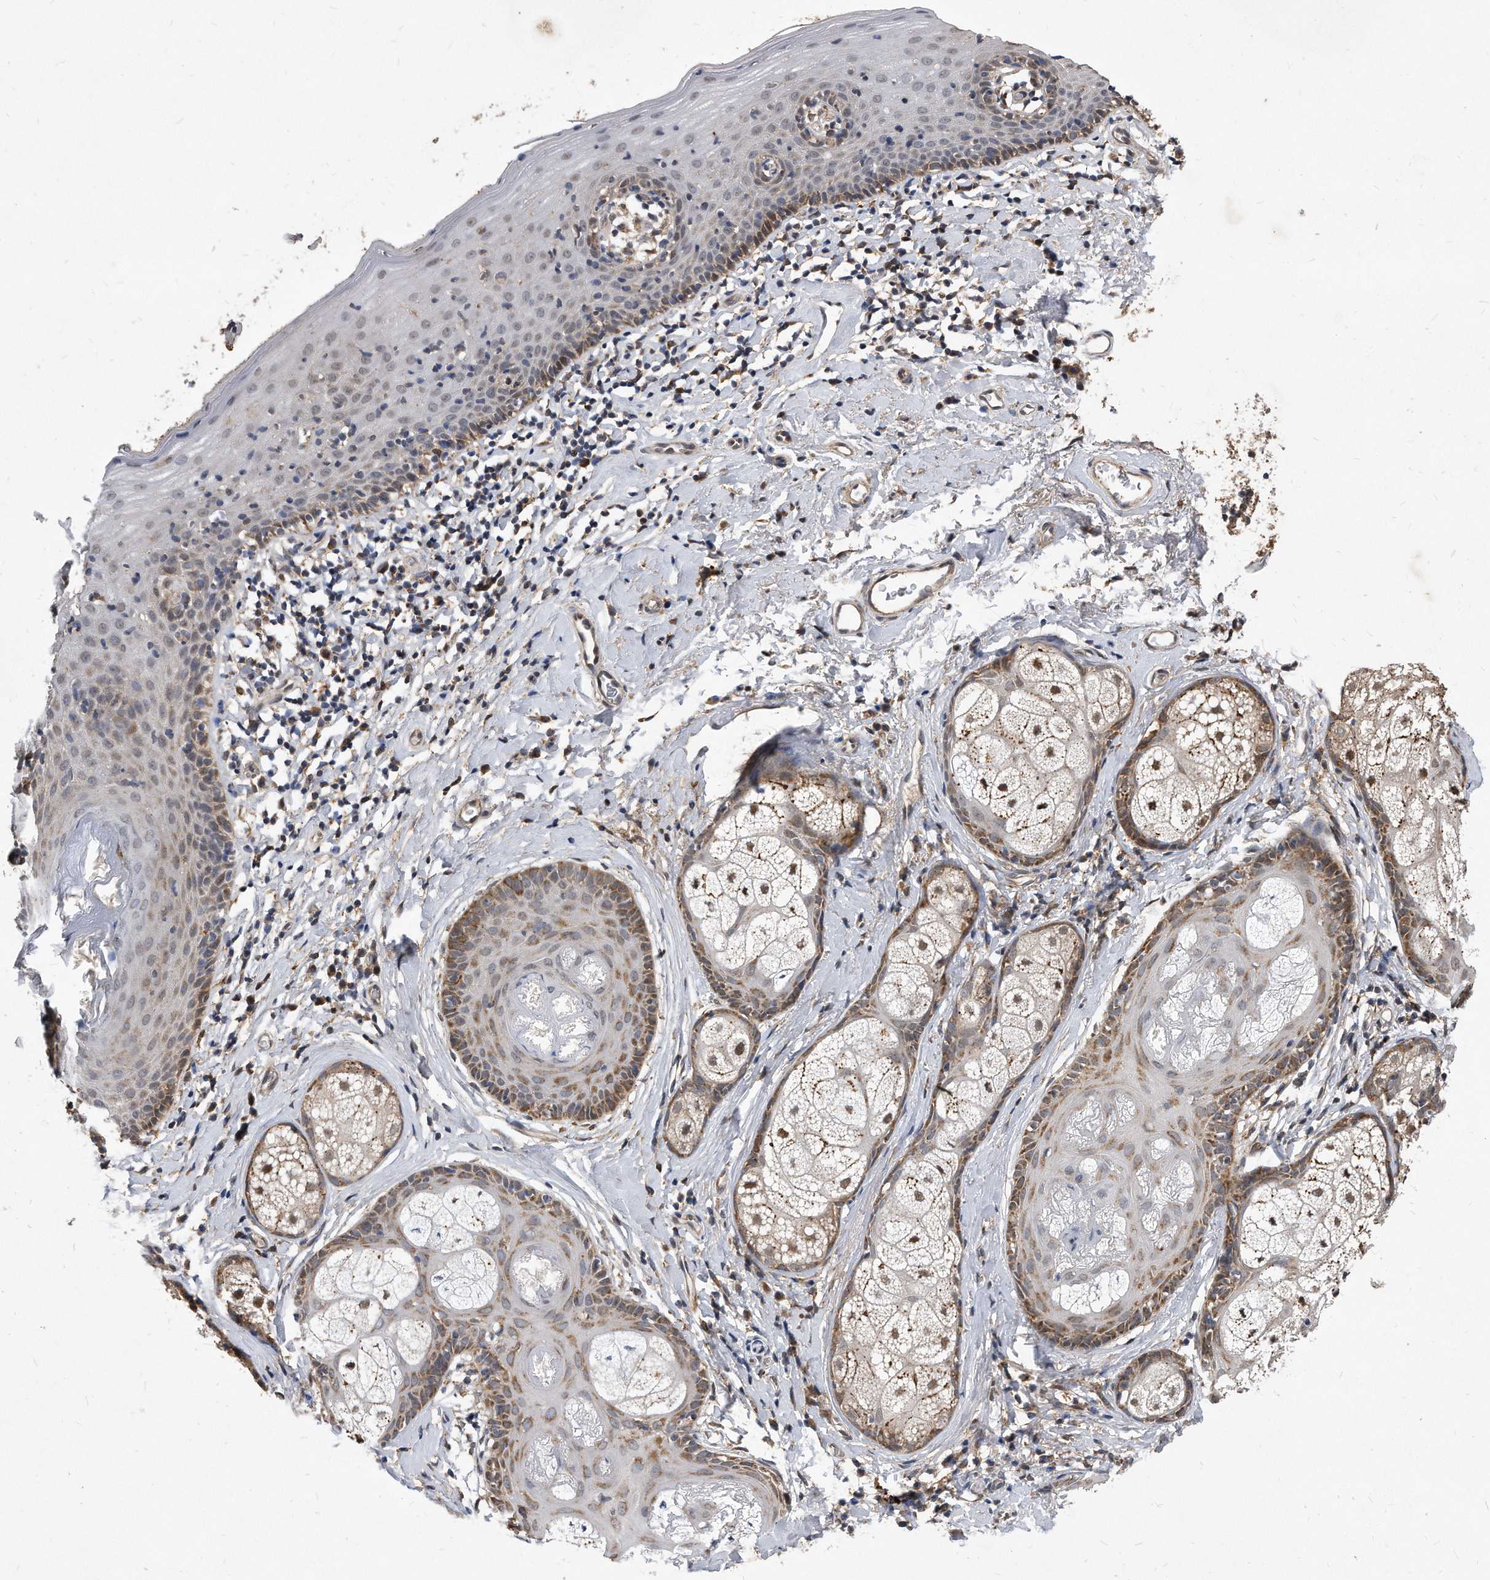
{"staining": {"intensity": "moderate", "quantity": "25%-75%", "location": "cytoplasmic/membranous"}, "tissue": "skin", "cell_type": "Epidermal cells", "image_type": "normal", "snomed": [{"axis": "morphology", "description": "Normal tissue, NOS"}, {"axis": "topography", "description": "Vulva"}], "caption": "IHC (DAB) staining of normal skin exhibits moderate cytoplasmic/membranous protein staining in approximately 25%-75% of epidermal cells.", "gene": "SOBP", "patient": {"sex": "female", "age": 66}}